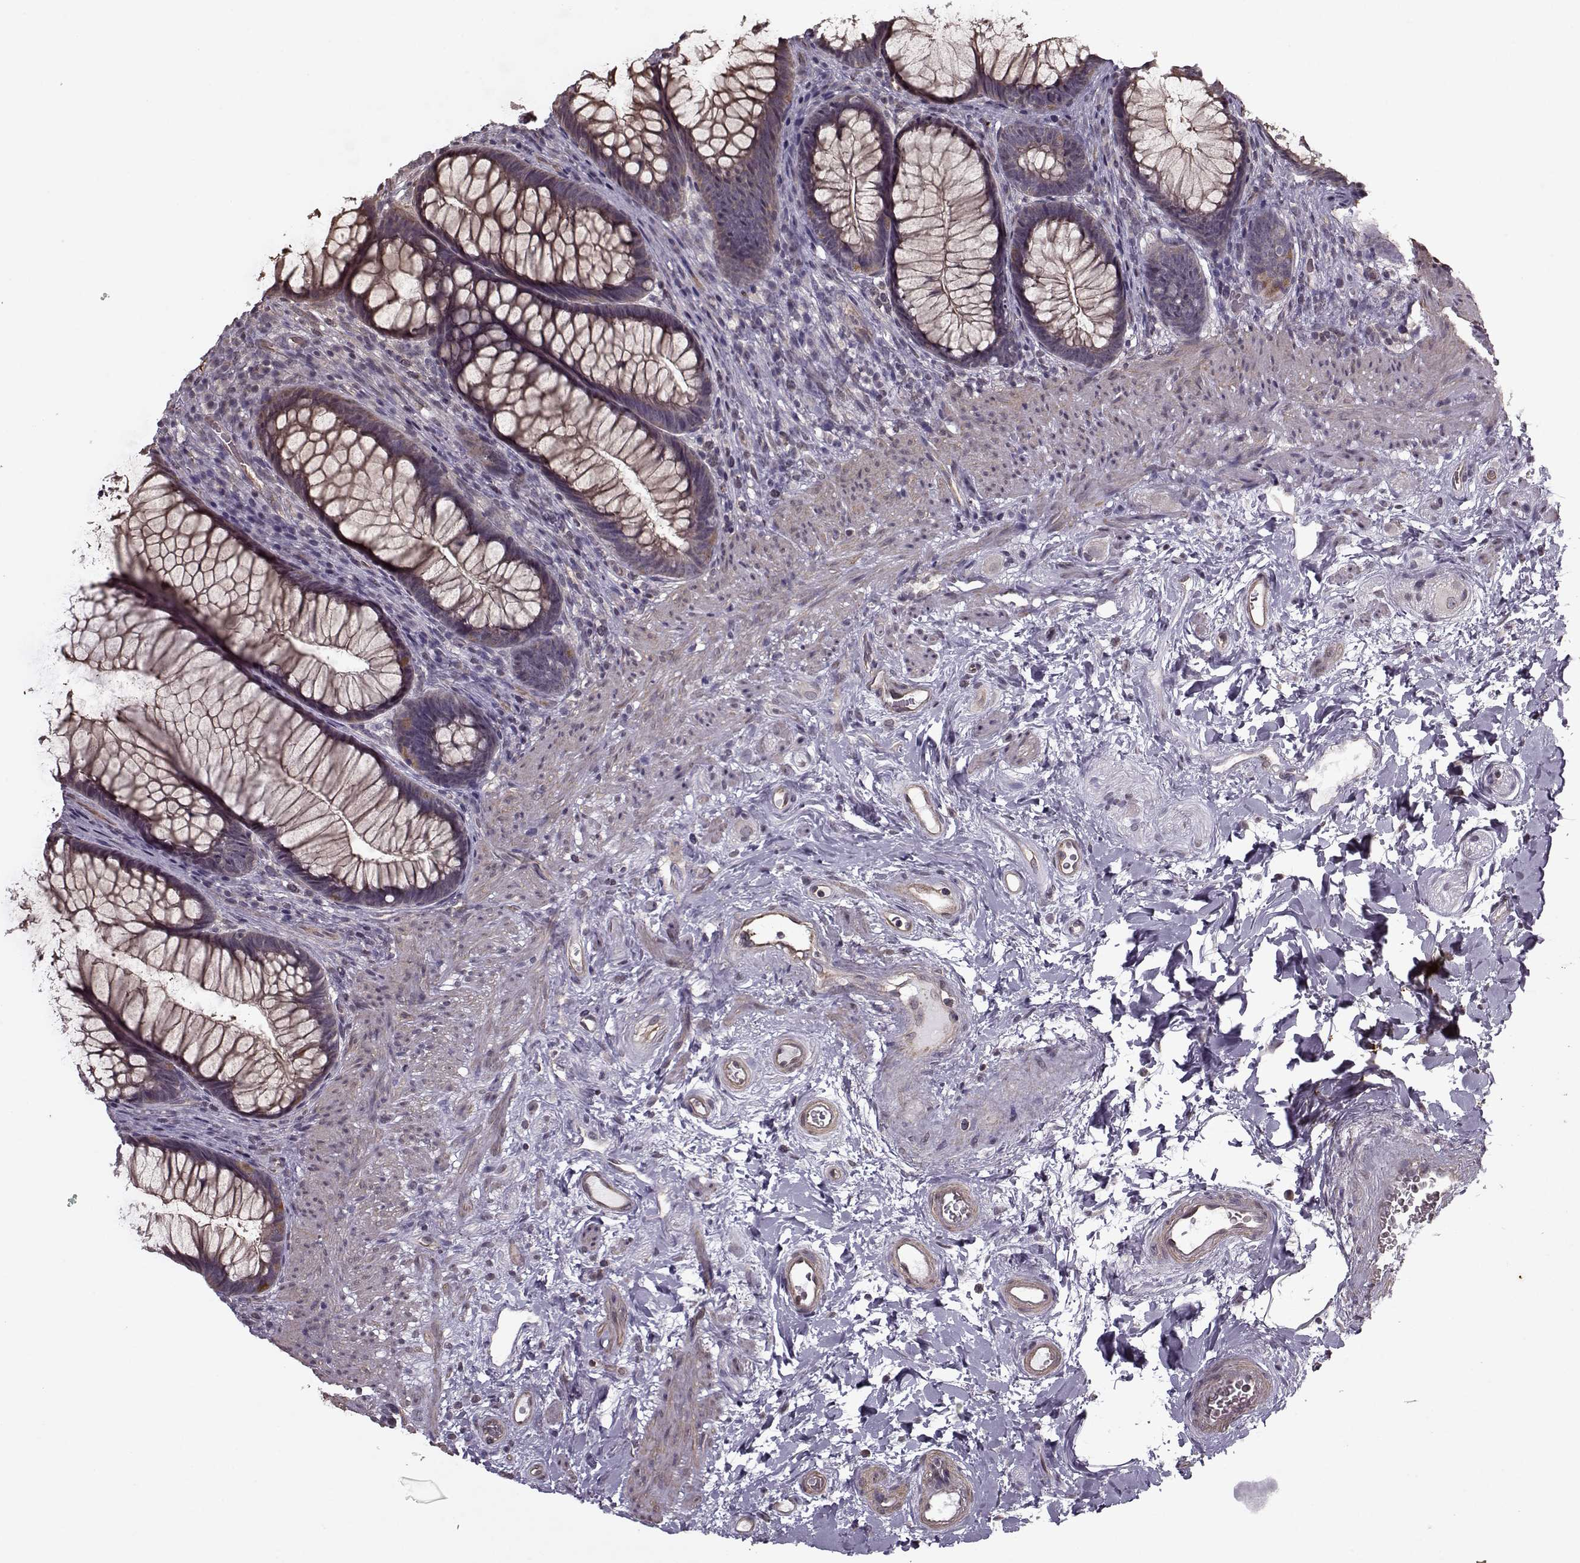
{"staining": {"intensity": "moderate", "quantity": ">75%", "location": "cytoplasmic/membranous"}, "tissue": "rectum", "cell_type": "Glandular cells", "image_type": "normal", "snomed": [{"axis": "morphology", "description": "Normal tissue, NOS"}, {"axis": "topography", "description": "Smooth muscle"}, {"axis": "topography", "description": "Rectum"}], "caption": "High-magnification brightfield microscopy of normal rectum stained with DAB (brown) and counterstained with hematoxylin (blue). glandular cells exhibit moderate cytoplasmic/membranous staining is present in about>75% of cells.", "gene": "KRT9", "patient": {"sex": "male", "age": 53}}